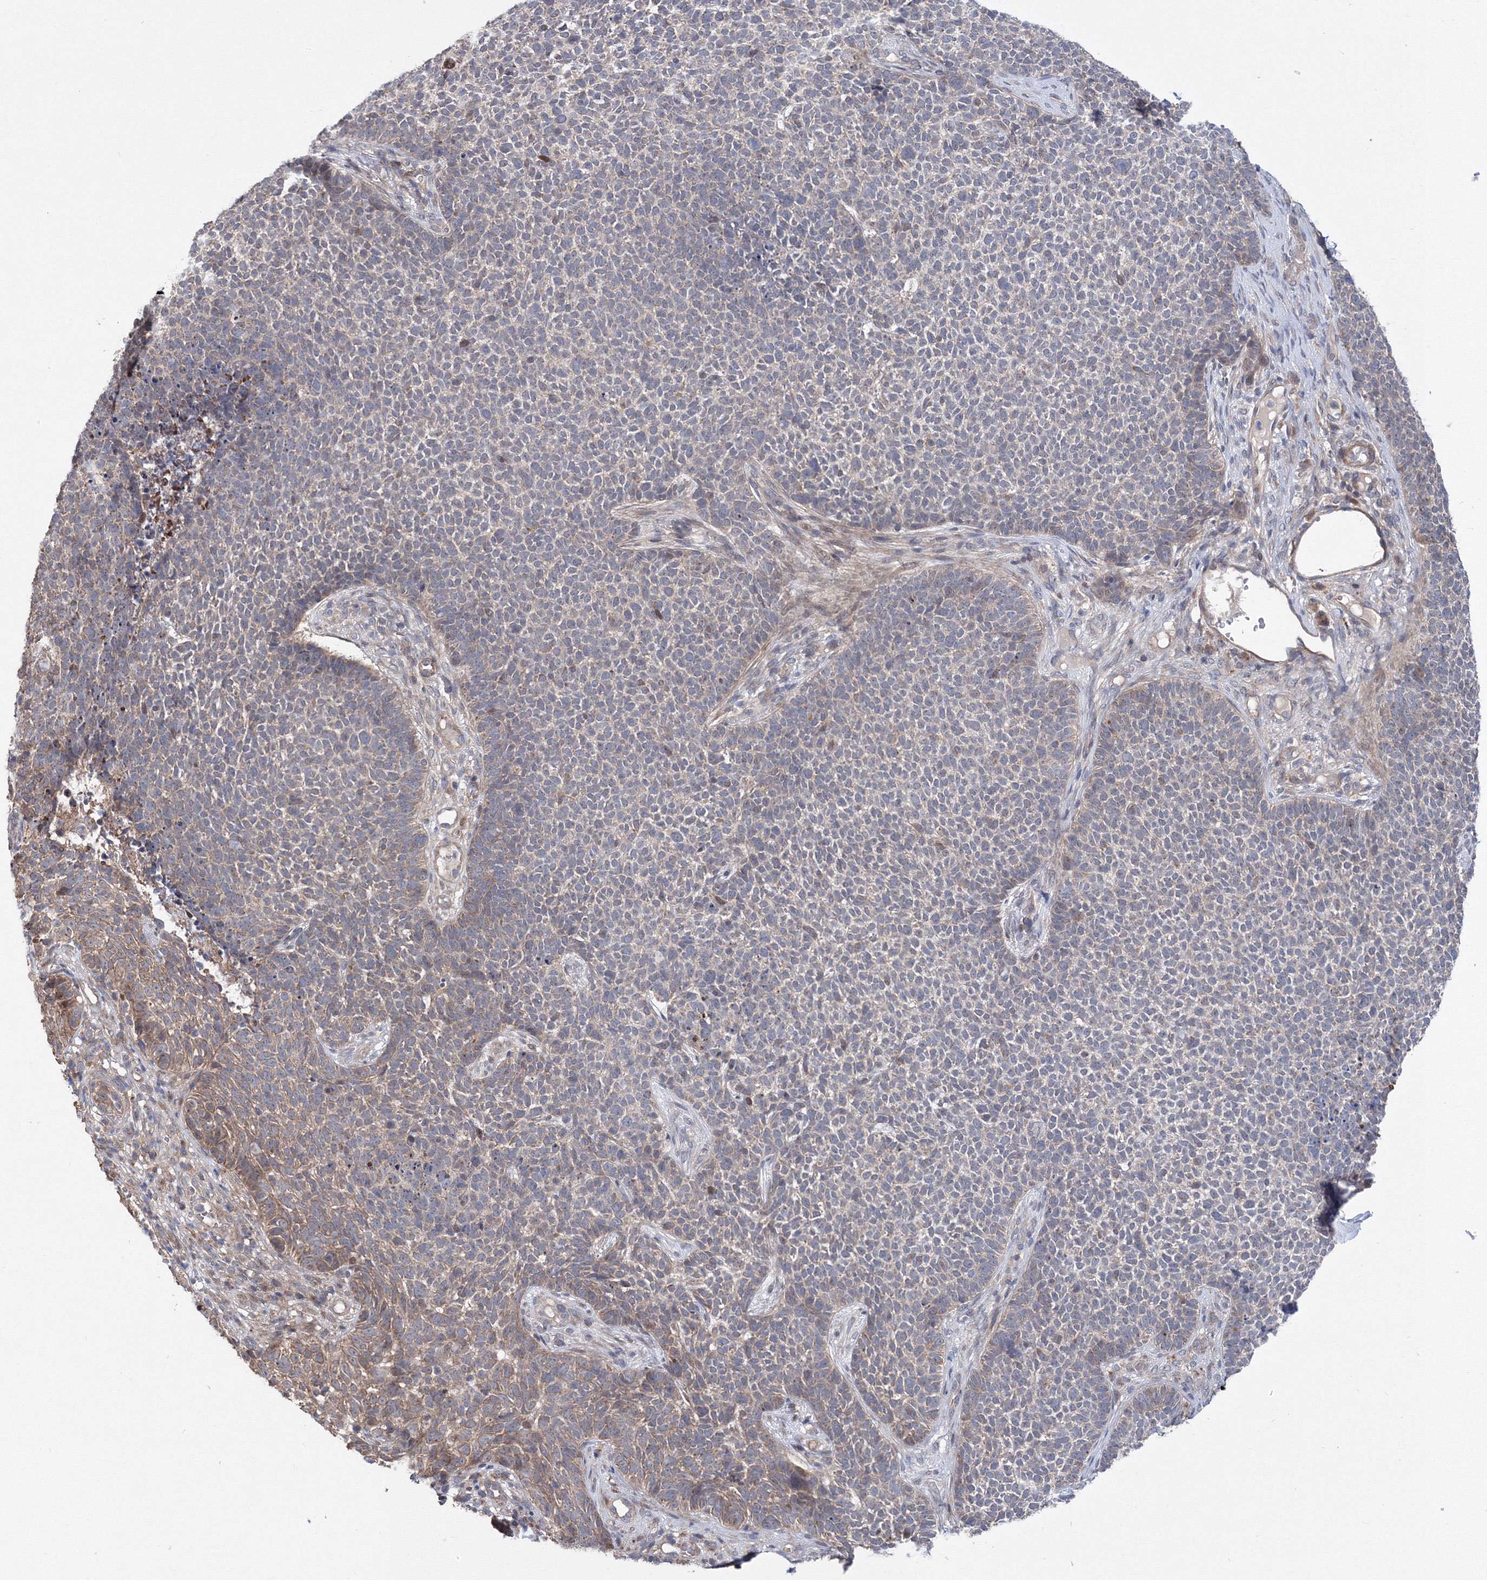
{"staining": {"intensity": "moderate", "quantity": "<25%", "location": "cytoplasmic/membranous"}, "tissue": "skin cancer", "cell_type": "Tumor cells", "image_type": "cancer", "snomed": [{"axis": "morphology", "description": "Basal cell carcinoma"}, {"axis": "topography", "description": "Skin"}], "caption": "Immunohistochemical staining of skin basal cell carcinoma displays moderate cytoplasmic/membranous protein positivity in approximately <25% of tumor cells.", "gene": "PPP2R2B", "patient": {"sex": "female", "age": 84}}